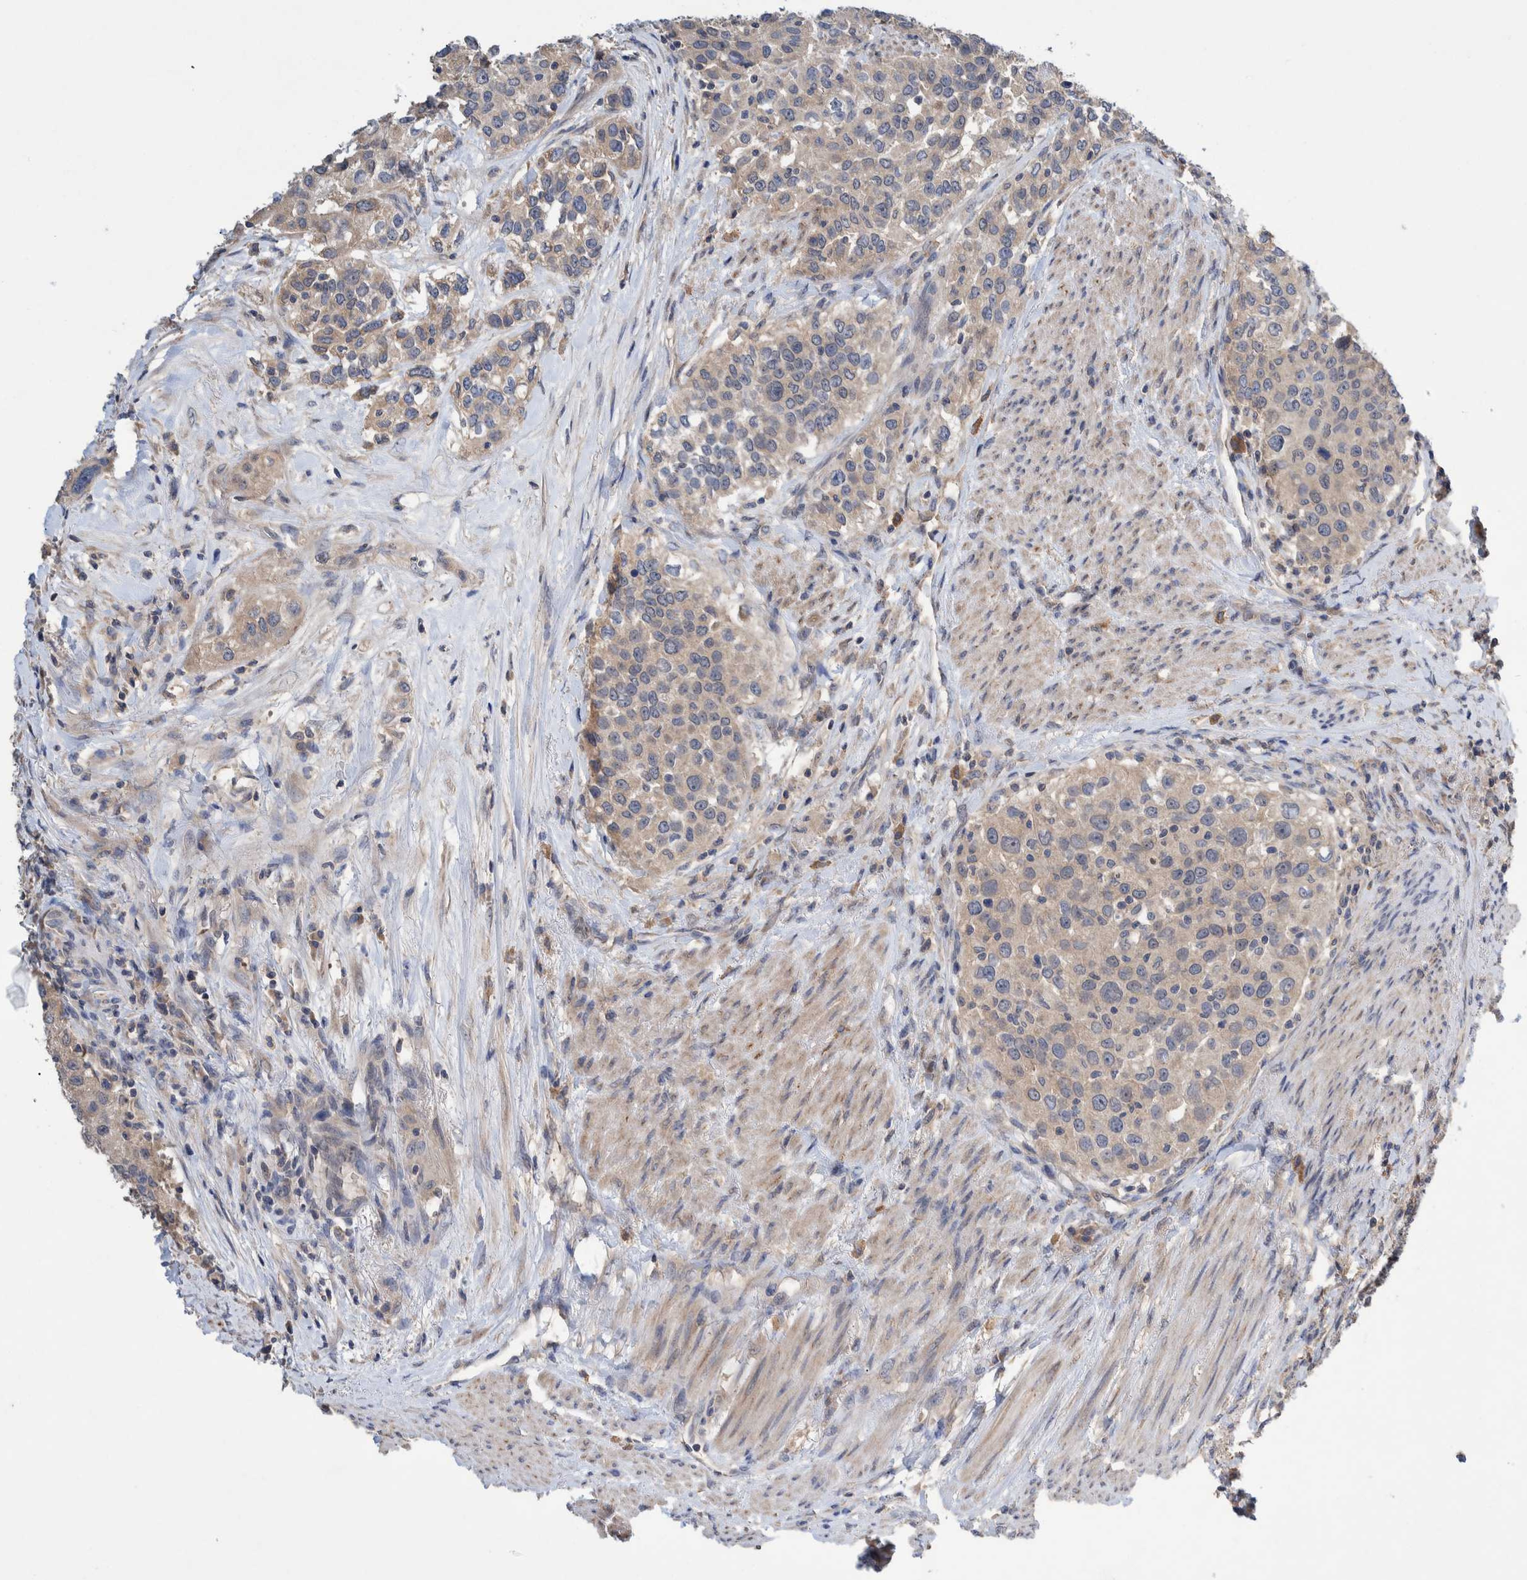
{"staining": {"intensity": "weak", "quantity": "25%-75%", "location": "cytoplasmic/membranous"}, "tissue": "urothelial cancer", "cell_type": "Tumor cells", "image_type": "cancer", "snomed": [{"axis": "morphology", "description": "Urothelial carcinoma, High grade"}, {"axis": "topography", "description": "Urinary bladder"}], "caption": "High-magnification brightfield microscopy of urothelial cancer stained with DAB (brown) and counterstained with hematoxylin (blue). tumor cells exhibit weak cytoplasmic/membranous positivity is appreciated in about25%-75% of cells.", "gene": "PLPBP", "patient": {"sex": "female", "age": 80}}